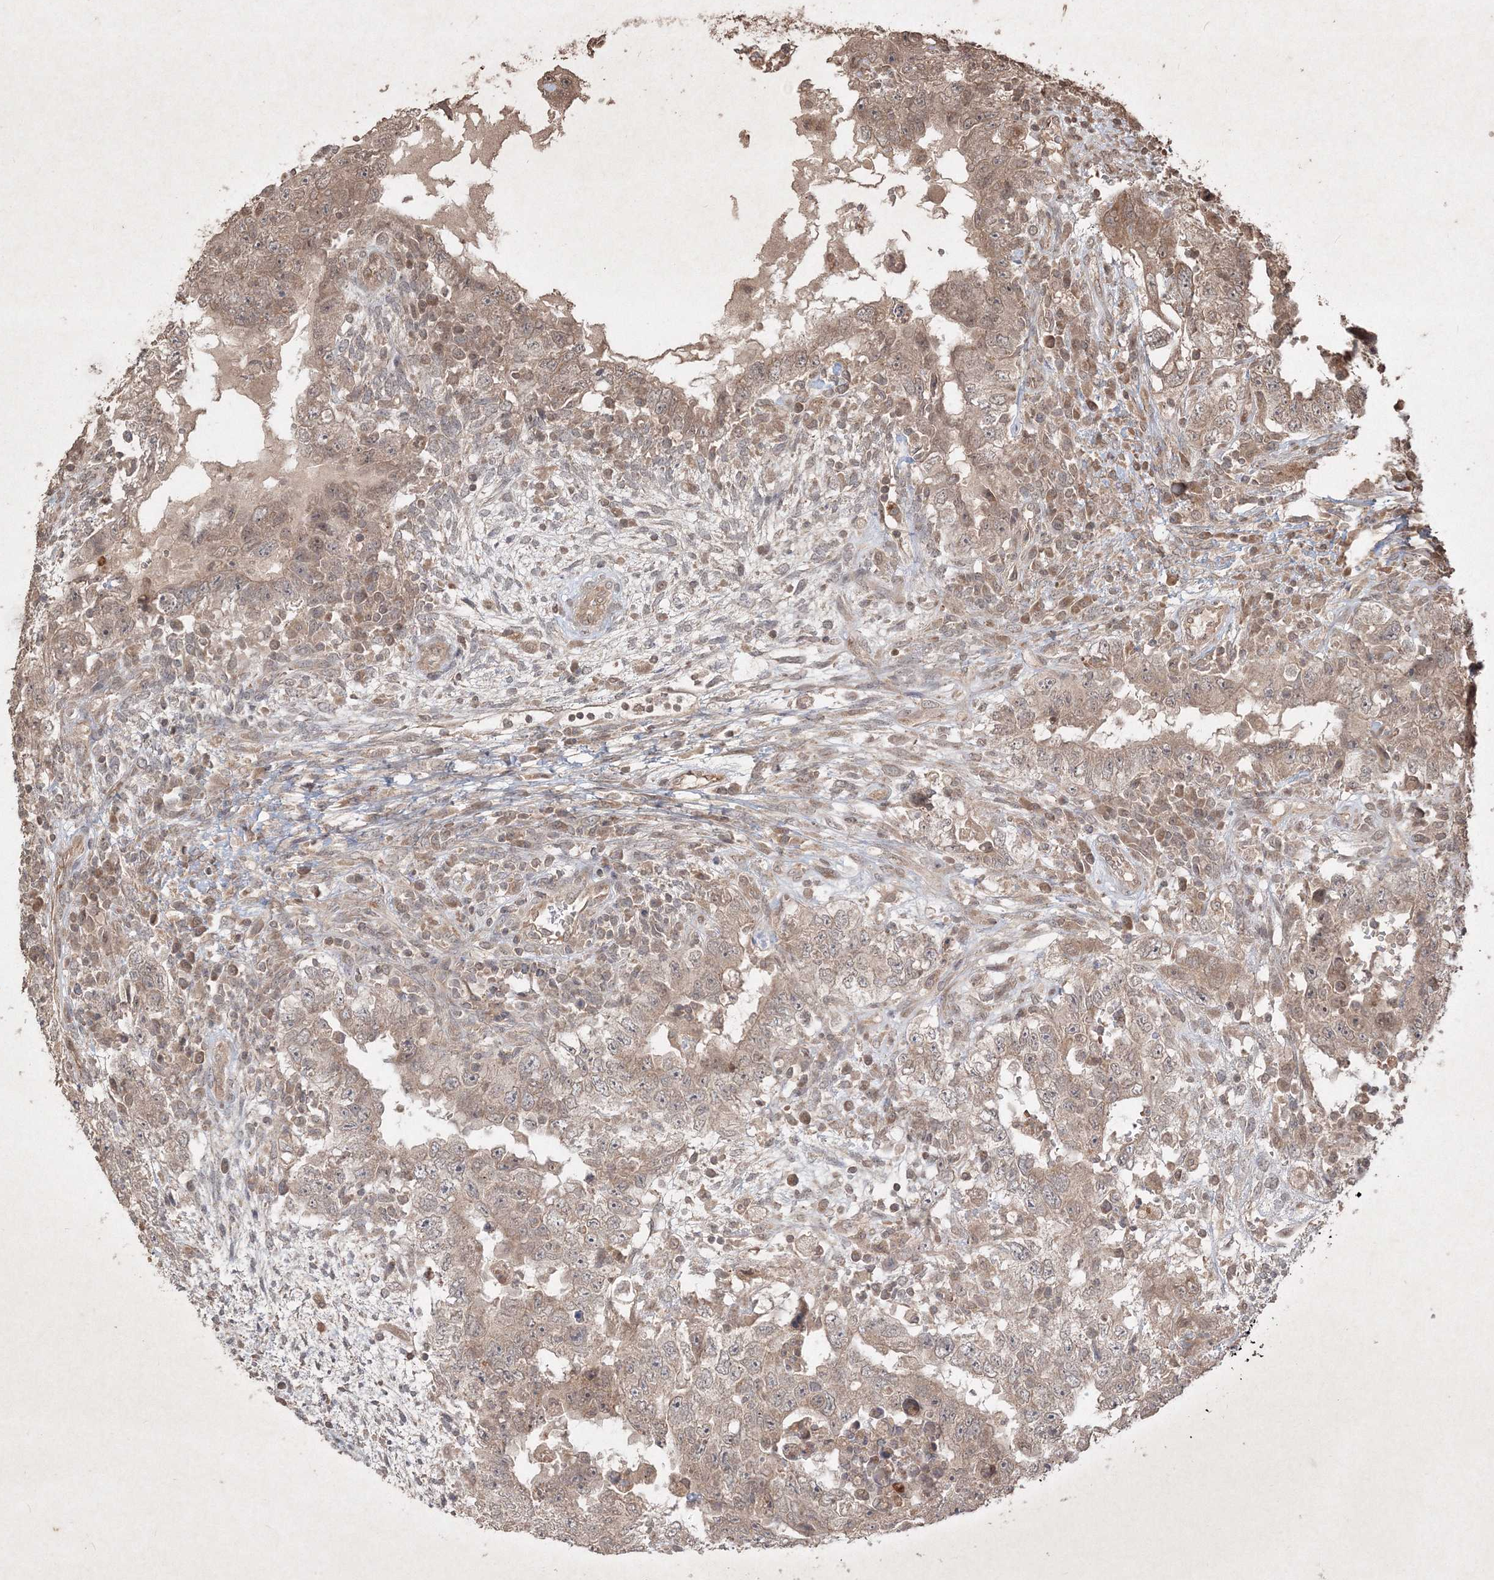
{"staining": {"intensity": "weak", "quantity": ">75%", "location": "cytoplasmic/membranous"}, "tissue": "testis cancer", "cell_type": "Tumor cells", "image_type": "cancer", "snomed": [{"axis": "morphology", "description": "Carcinoma, Embryonal, NOS"}, {"axis": "topography", "description": "Testis"}], "caption": "Embryonal carcinoma (testis) was stained to show a protein in brown. There is low levels of weak cytoplasmic/membranous staining in about >75% of tumor cells.", "gene": "PELI3", "patient": {"sex": "male", "age": 26}}